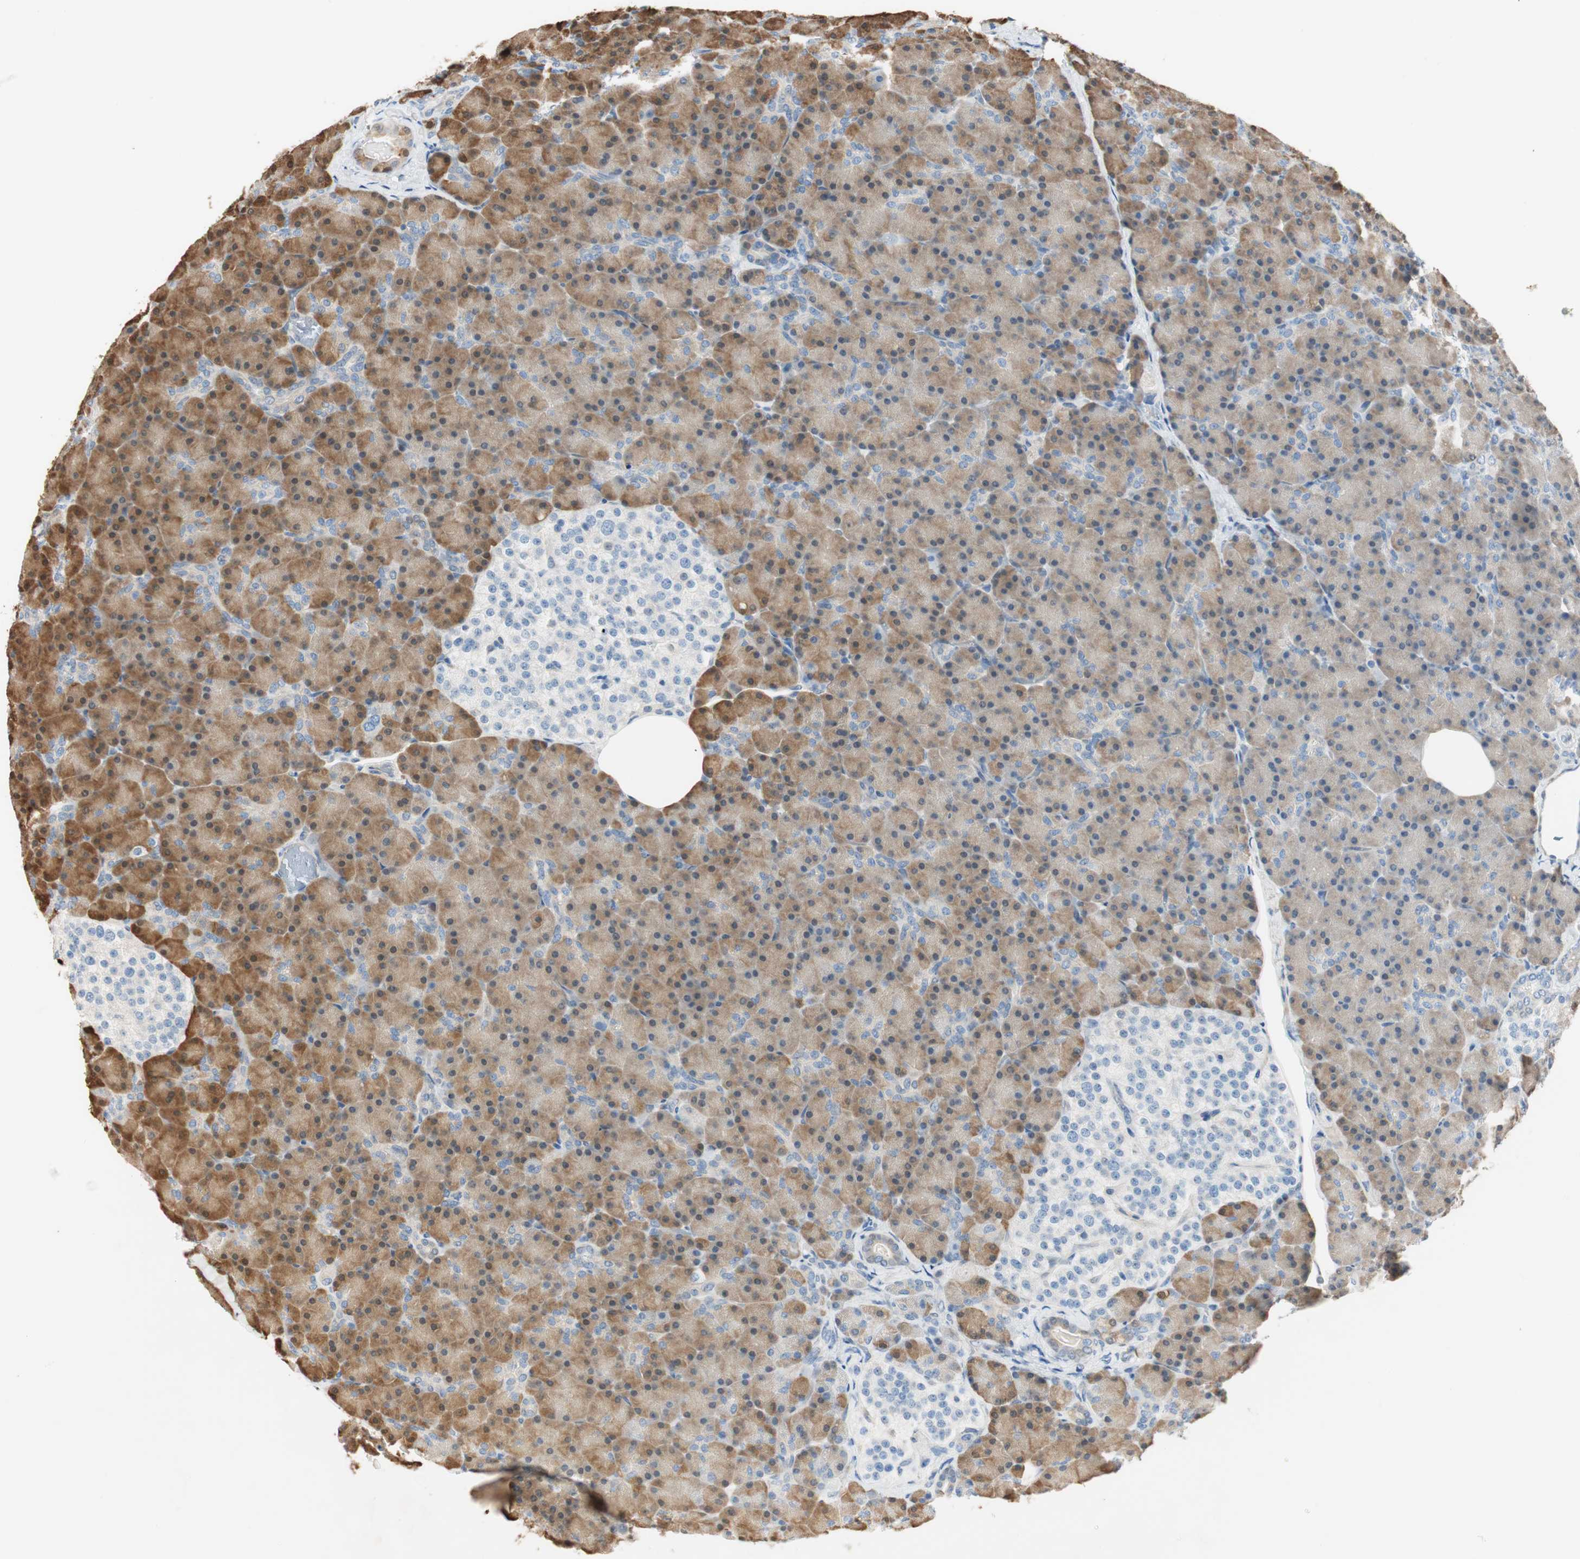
{"staining": {"intensity": "moderate", "quantity": ">75%", "location": "cytoplasmic/membranous"}, "tissue": "pancreas", "cell_type": "Exocrine glandular cells", "image_type": "normal", "snomed": [{"axis": "morphology", "description": "Normal tissue, NOS"}, {"axis": "topography", "description": "Pancreas"}], "caption": "Protein staining exhibits moderate cytoplasmic/membranous expression in about >75% of exocrine glandular cells in normal pancreas.", "gene": "CDK3", "patient": {"sex": "female", "age": 43}}